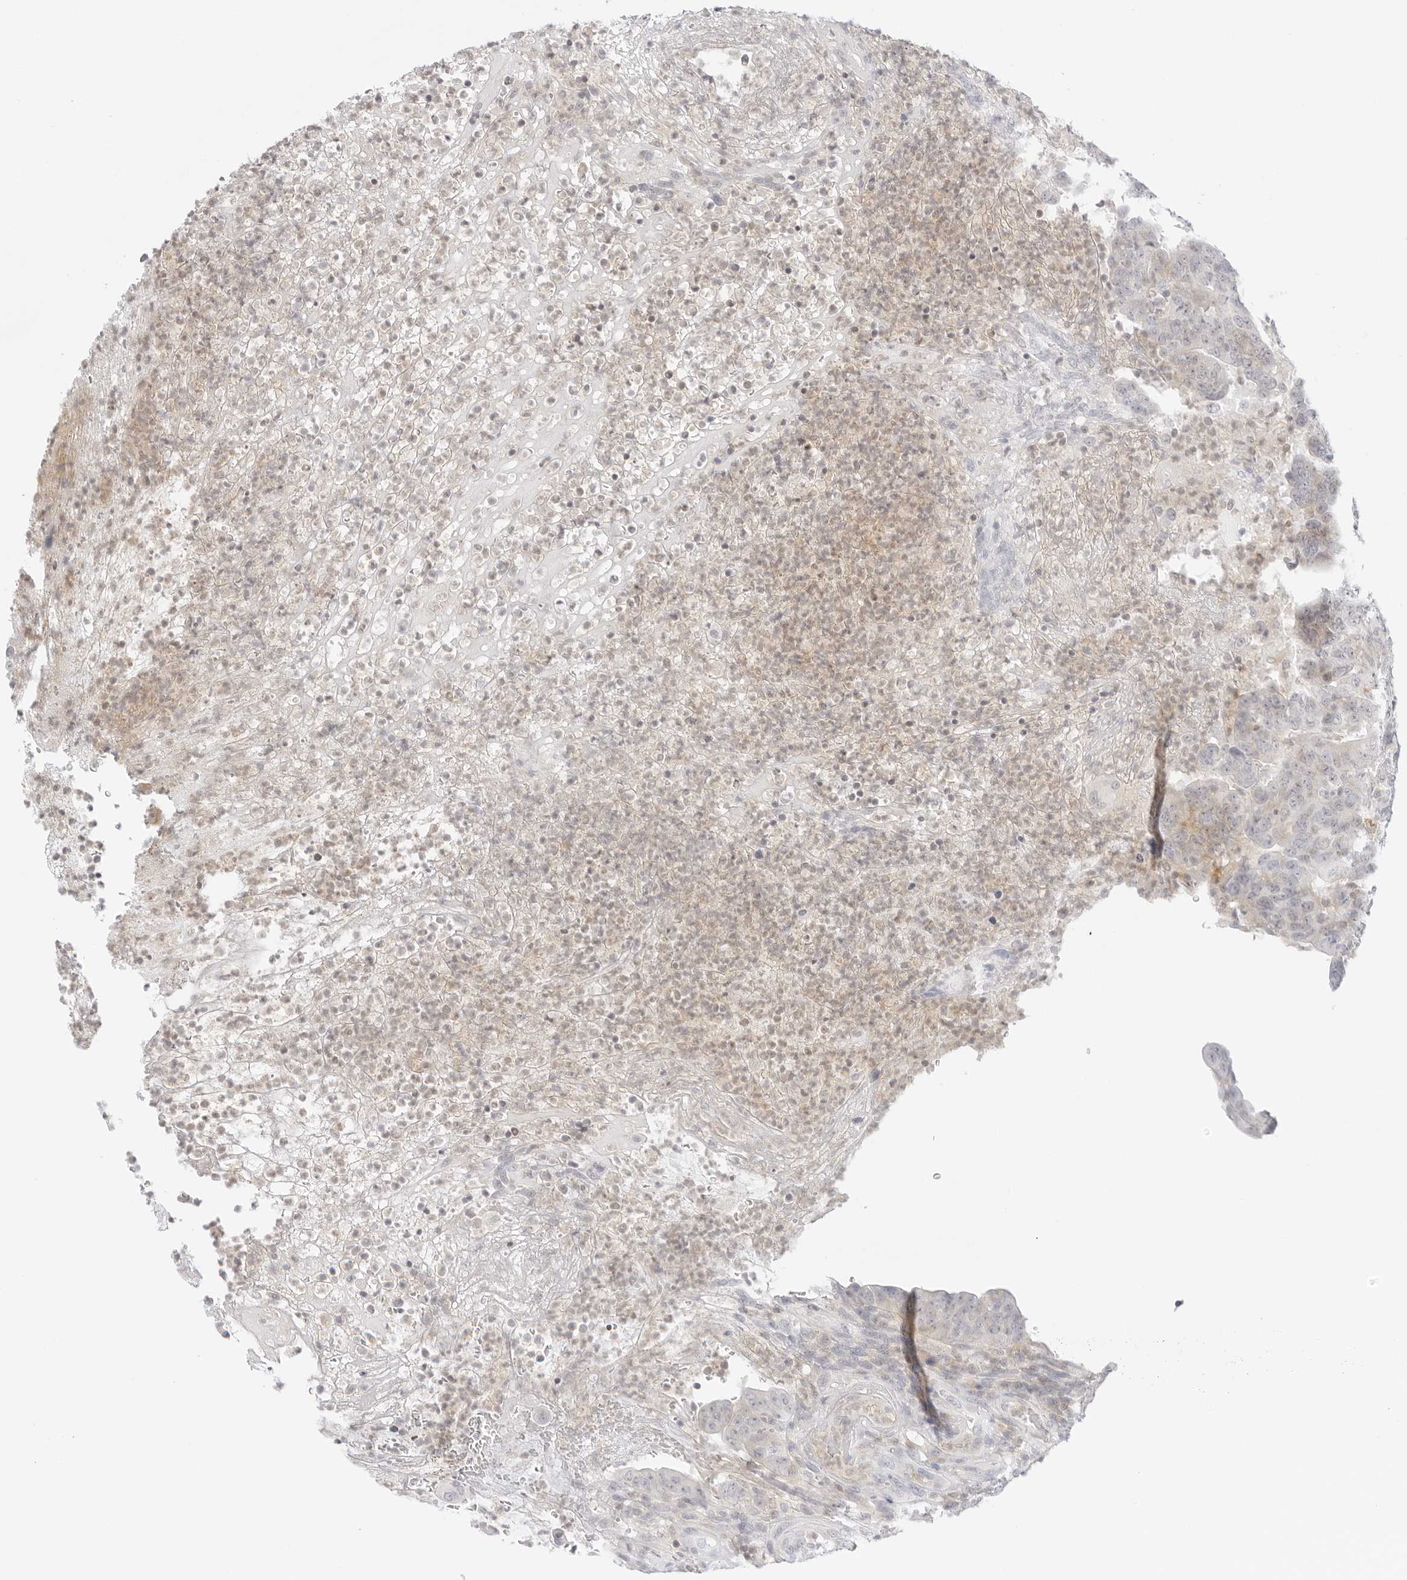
{"staining": {"intensity": "weak", "quantity": "25%-75%", "location": "cytoplasmic/membranous"}, "tissue": "colorectal cancer", "cell_type": "Tumor cells", "image_type": "cancer", "snomed": [{"axis": "morphology", "description": "Normal tissue, NOS"}, {"axis": "morphology", "description": "Adenocarcinoma, NOS"}, {"axis": "topography", "description": "Colon"}], "caption": "Colorectal cancer stained with a brown dye reveals weak cytoplasmic/membranous positive expression in about 25%-75% of tumor cells.", "gene": "TNFRSF14", "patient": {"sex": "female", "age": 75}}